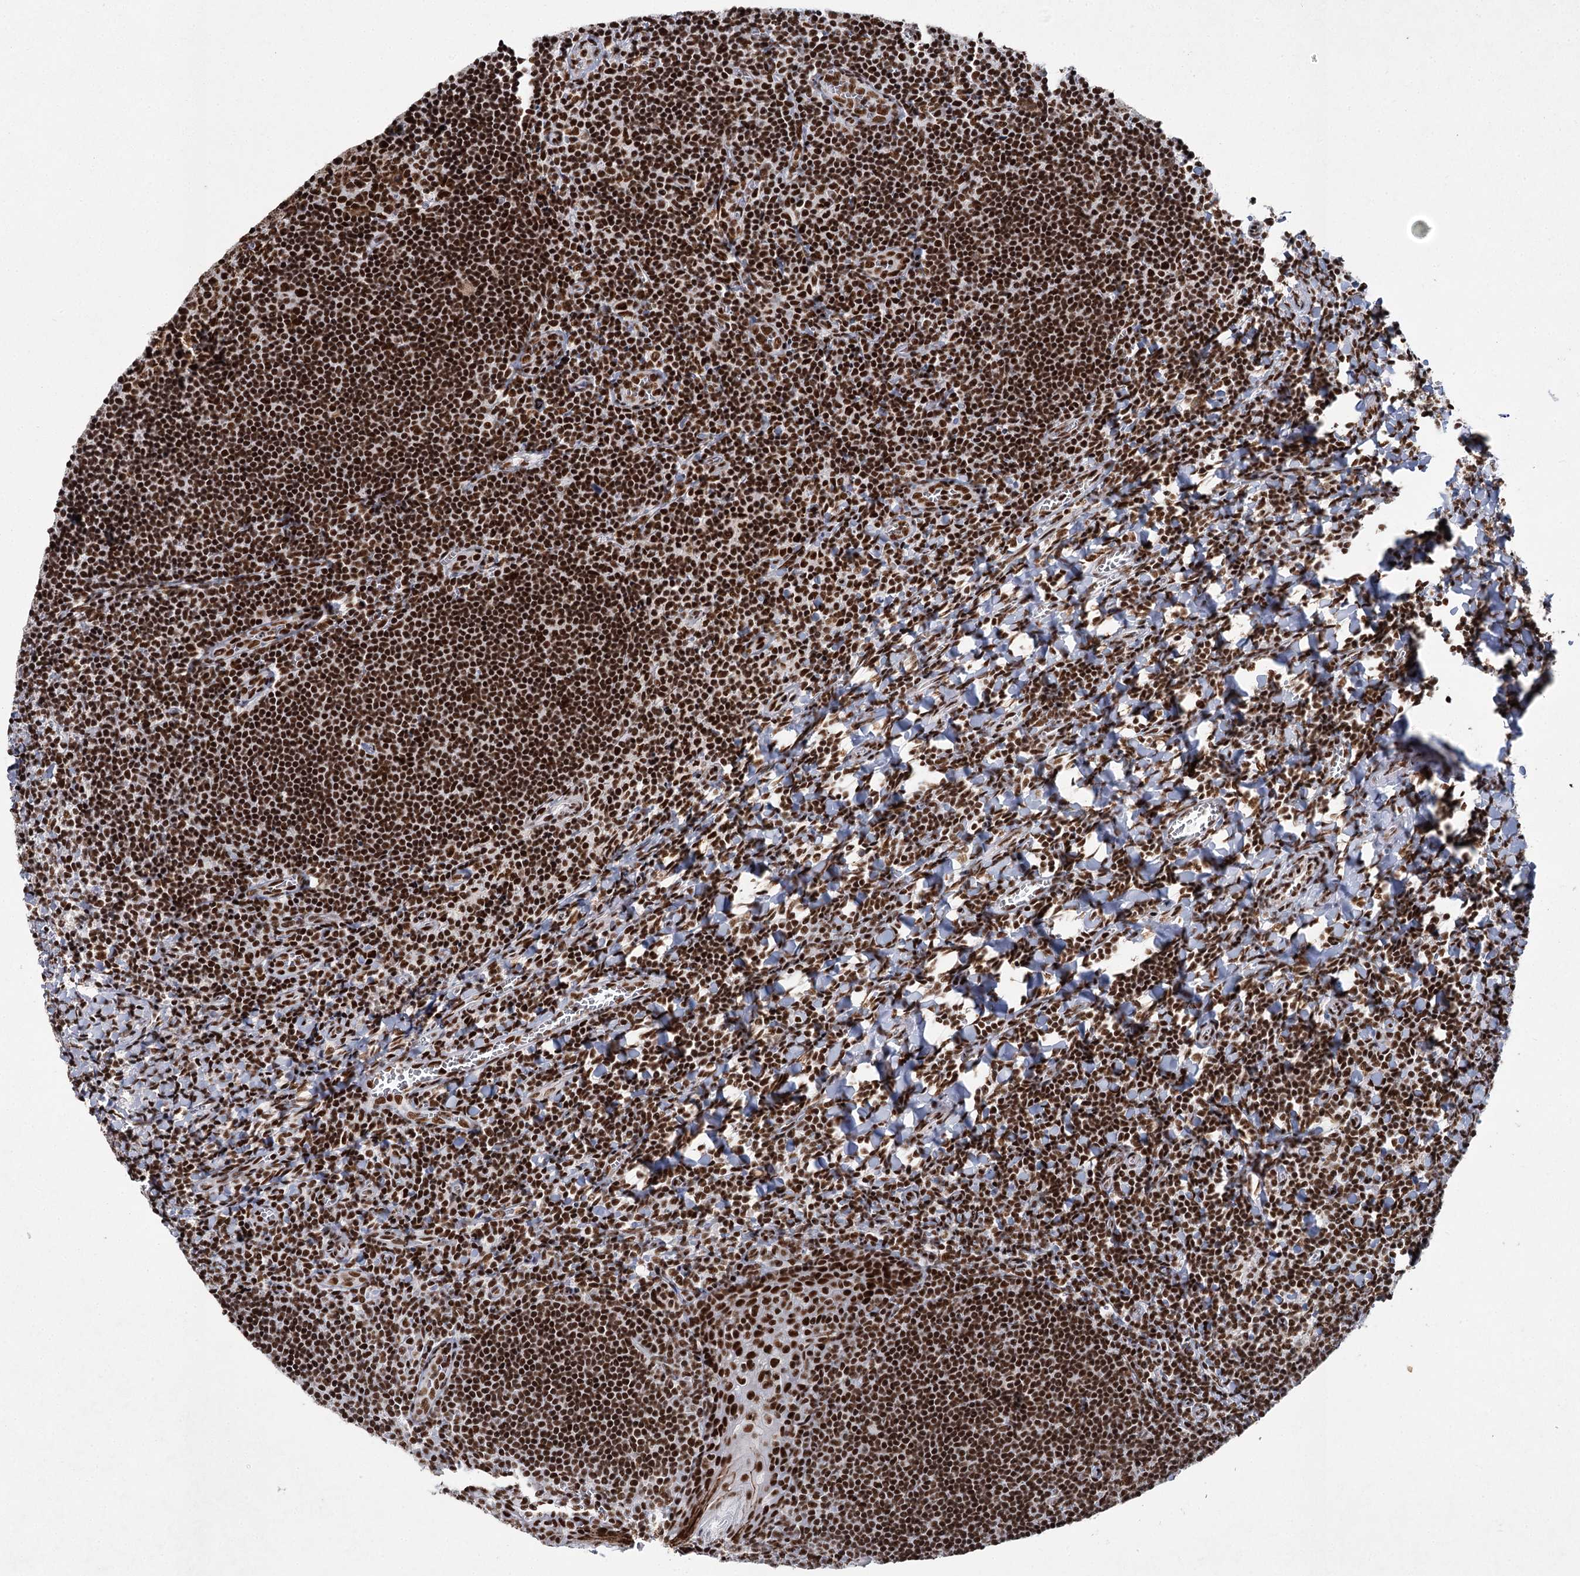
{"staining": {"intensity": "strong", "quantity": ">75%", "location": "nuclear"}, "tissue": "tonsil", "cell_type": "Germinal center cells", "image_type": "normal", "snomed": [{"axis": "morphology", "description": "Normal tissue, NOS"}, {"axis": "topography", "description": "Tonsil"}], "caption": "Protein analysis of normal tonsil shows strong nuclear positivity in approximately >75% of germinal center cells.", "gene": "SCAF8", "patient": {"sex": "male", "age": 27}}